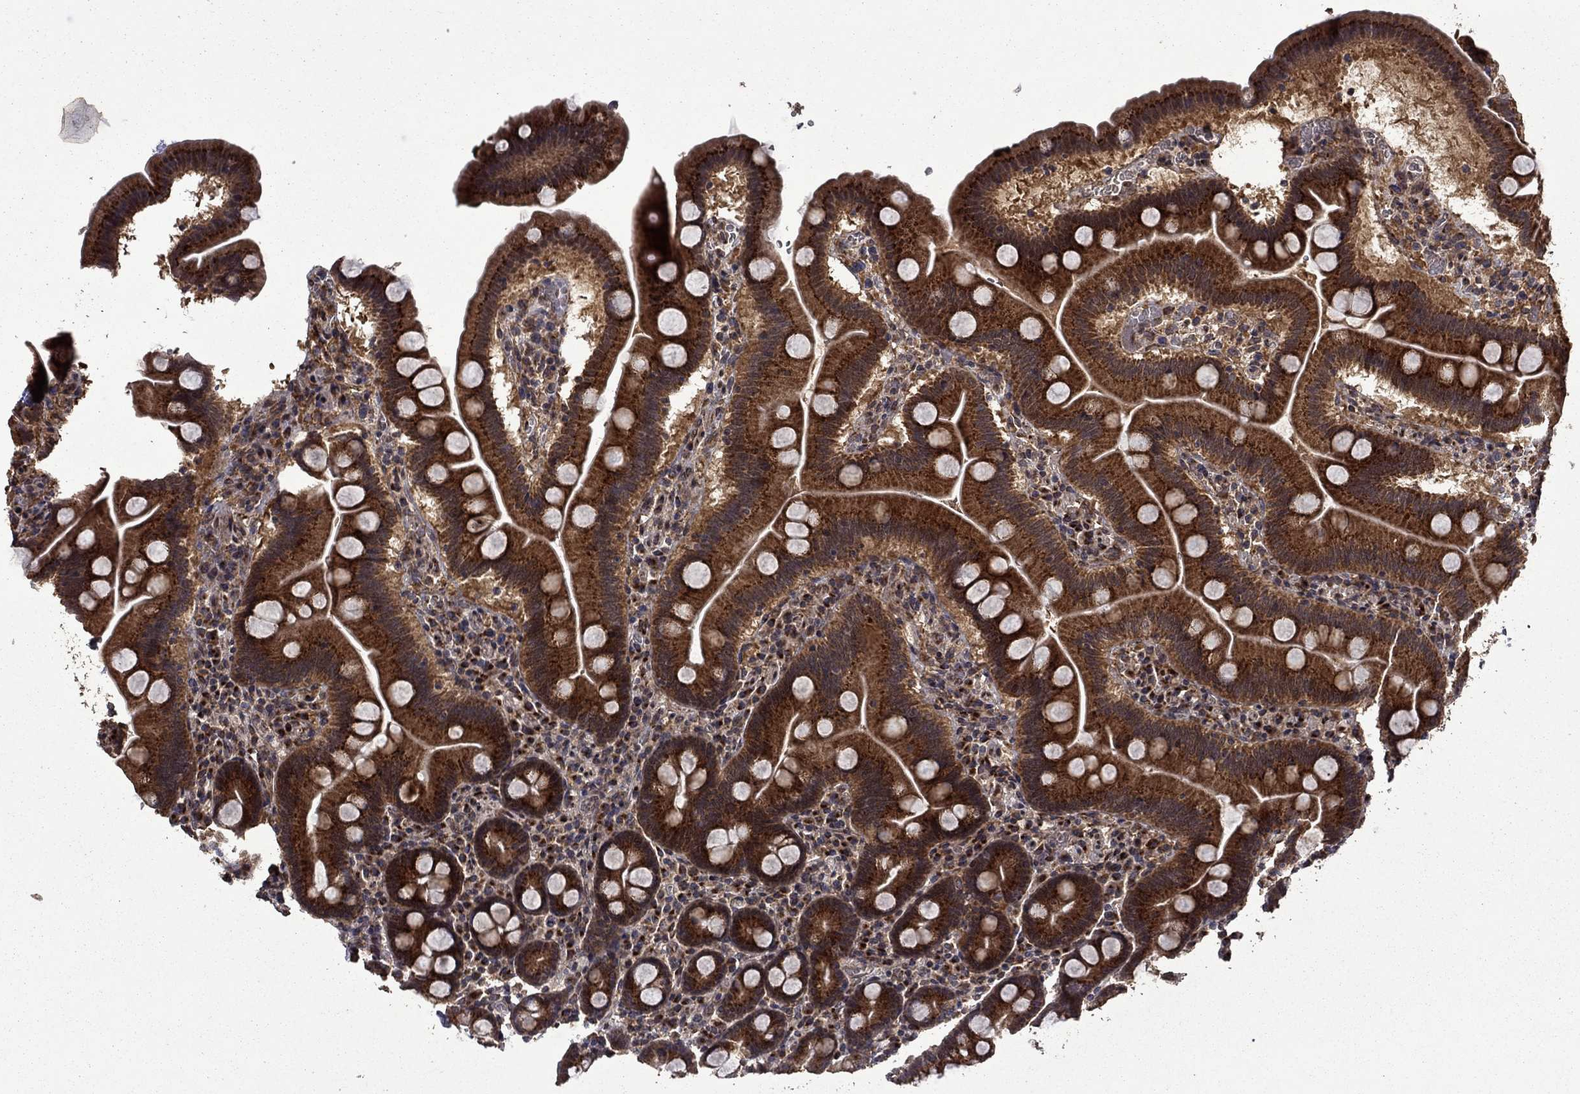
{"staining": {"intensity": "strong", "quantity": ">75%", "location": "cytoplasmic/membranous"}, "tissue": "duodenum", "cell_type": "Glandular cells", "image_type": "normal", "snomed": [{"axis": "morphology", "description": "Normal tissue, NOS"}, {"axis": "topography", "description": "Duodenum"}], "caption": "Glandular cells demonstrate strong cytoplasmic/membranous positivity in approximately >75% of cells in normal duodenum. (DAB (3,3'-diaminobenzidine) IHC with brightfield microscopy, high magnification).", "gene": "ITM2B", "patient": {"sex": "male", "age": 59}}